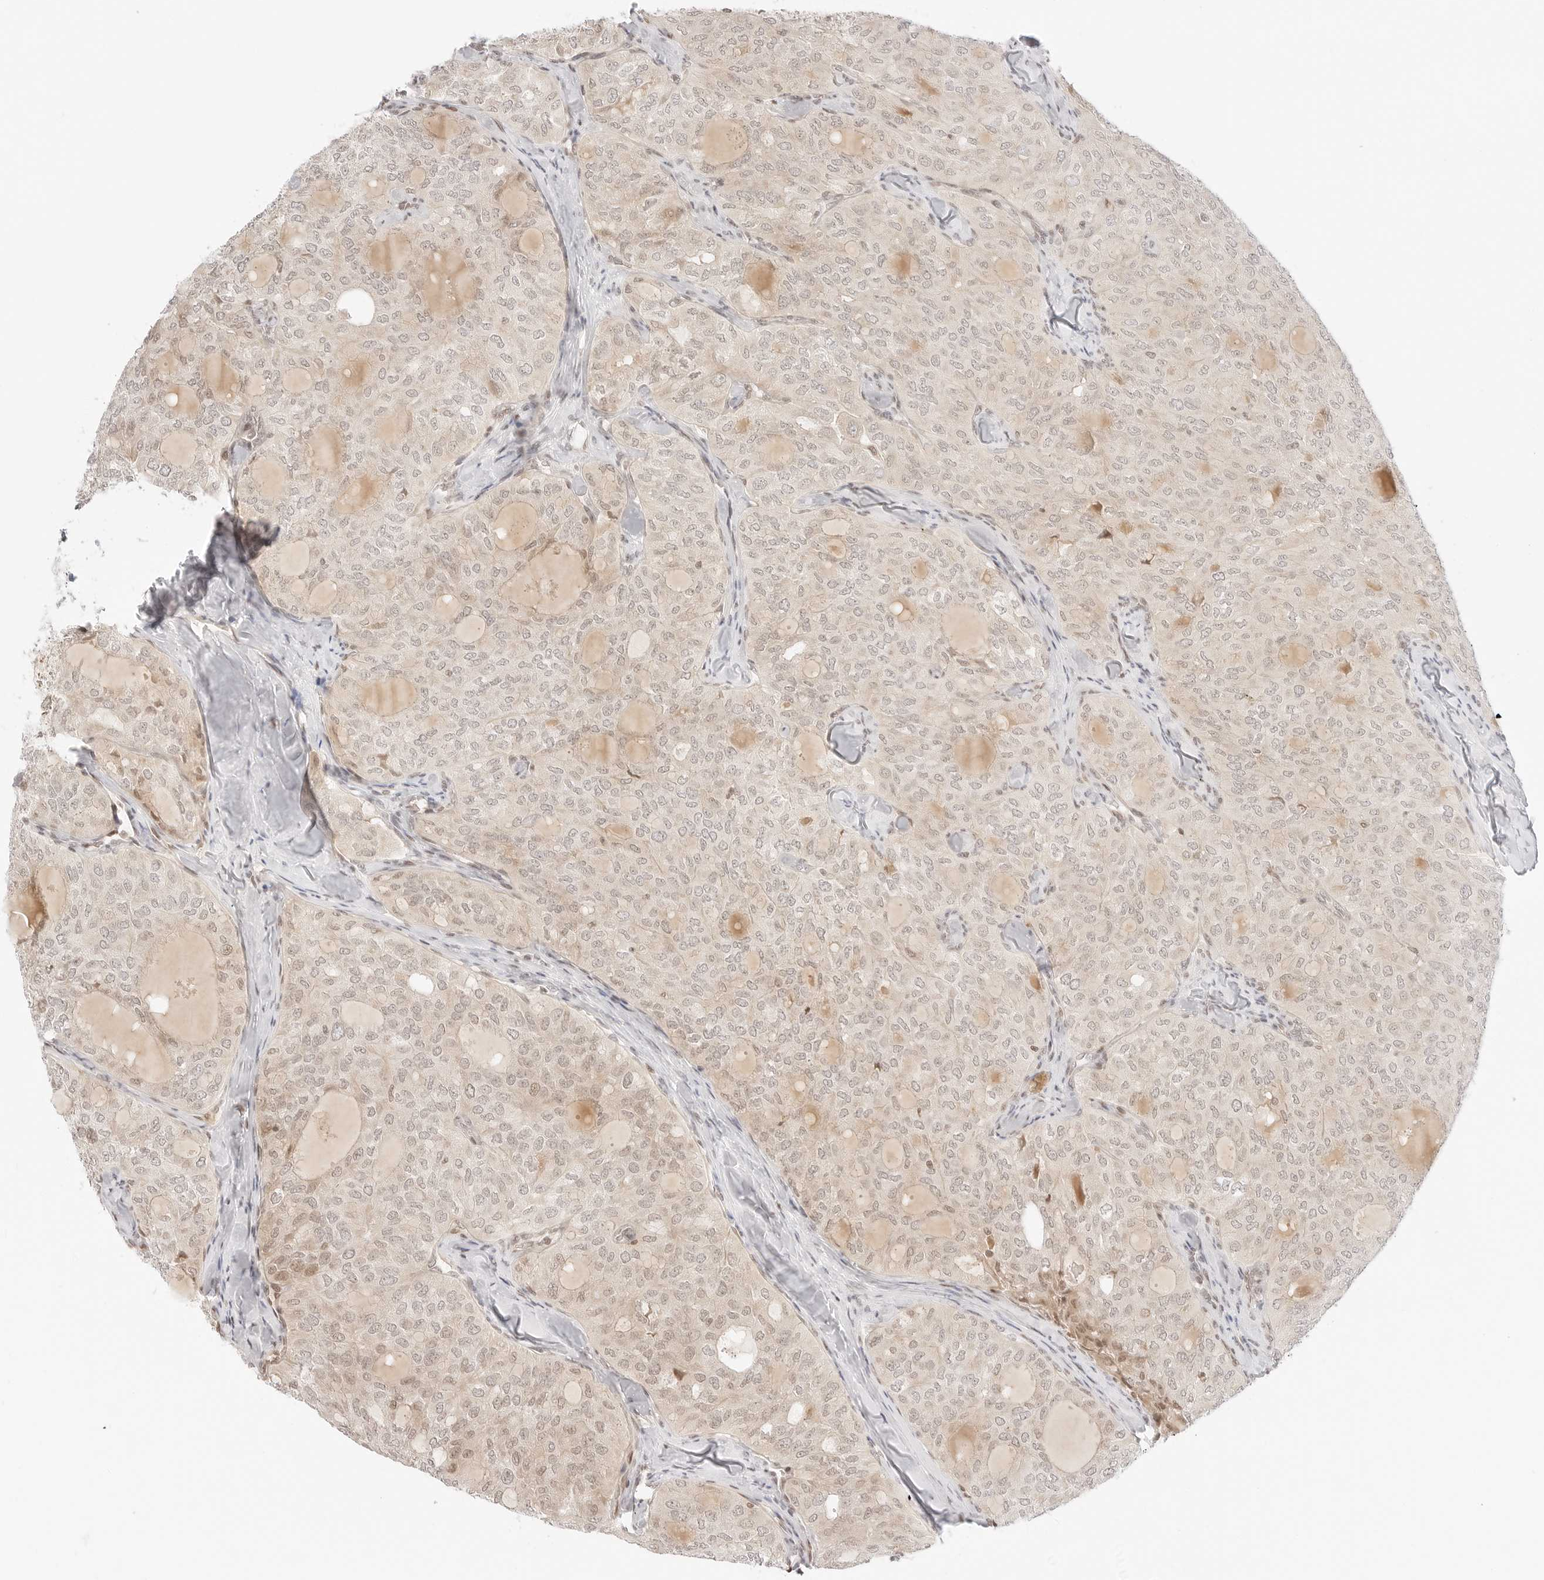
{"staining": {"intensity": "weak", "quantity": ">75%", "location": "cytoplasmic/membranous,nuclear"}, "tissue": "thyroid cancer", "cell_type": "Tumor cells", "image_type": "cancer", "snomed": [{"axis": "morphology", "description": "Follicular adenoma carcinoma, NOS"}, {"axis": "topography", "description": "Thyroid gland"}], "caption": "The micrograph shows staining of follicular adenoma carcinoma (thyroid), revealing weak cytoplasmic/membranous and nuclear protein expression (brown color) within tumor cells. Using DAB (brown) and hematoxylin (blue) stains, captured at high magnification using brightfield microscopy.", "gene": "RPS6KL1", "patient": {"sex": "male", "age": 75}}